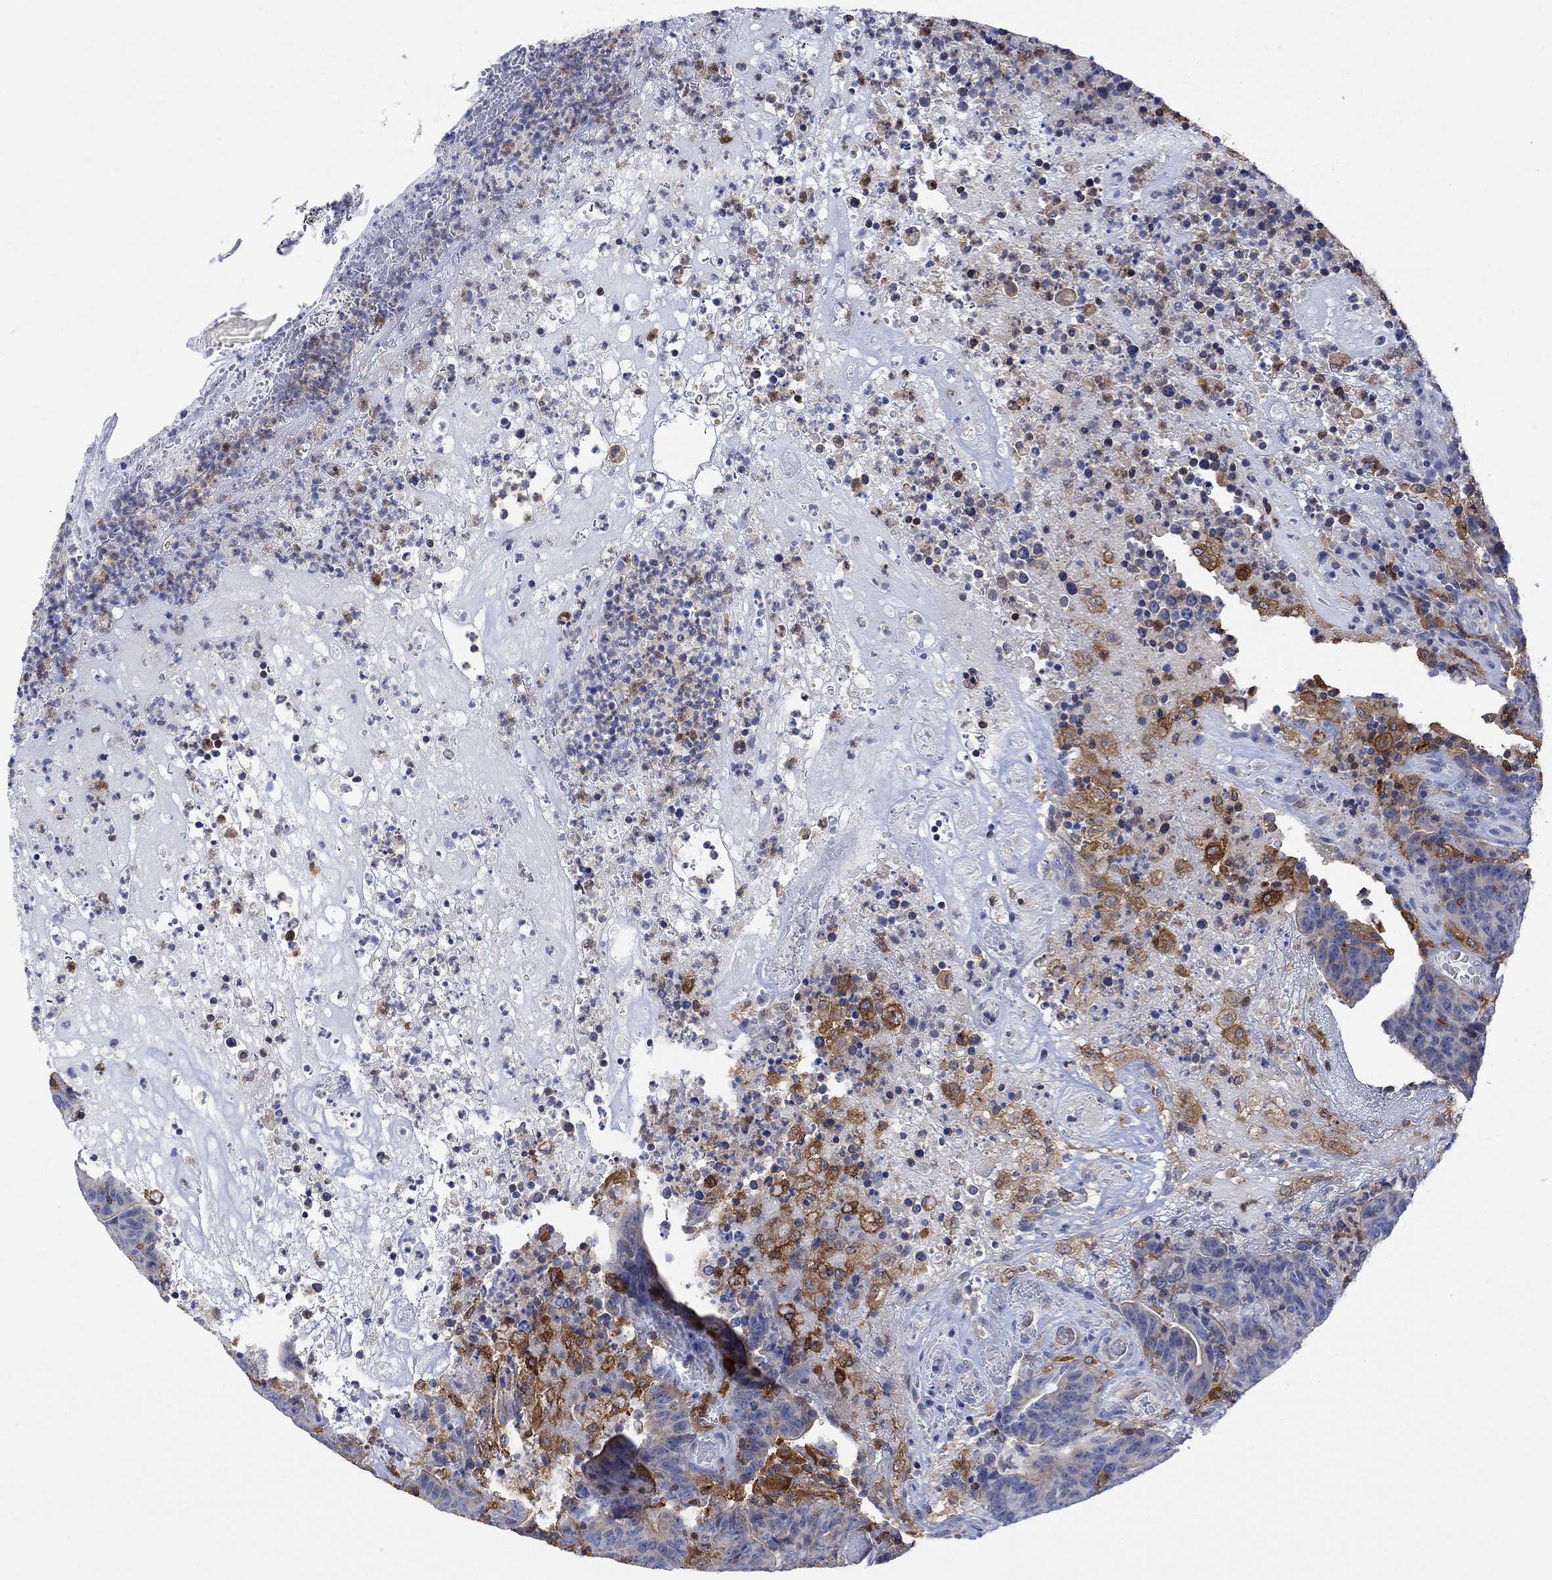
{"staining": {"intensity": "strong", "quantity": "<25%", "location": "cytoplasmic/membranous"}, "tissue": "colorectal cancer", "cell_type": "Tumor cells", "image_type": "cancer", "snomed": [{"axis": "morphology", "description": "Adenocarcinoma, NOS"}, {"axis": "topography", "description": "Colon"}], "caption": "High-magnification brightfield microscopy of adenocarcinoma (colorectal) stained with DAB (brown) and counterstained with hematoxylin (blue). tumor cells exhibit strong cytoplasmic/membranous staining is present in approximately<25% of cells.", "gene": "GBP5", "patient": {"sex": "female", "age": 75}}